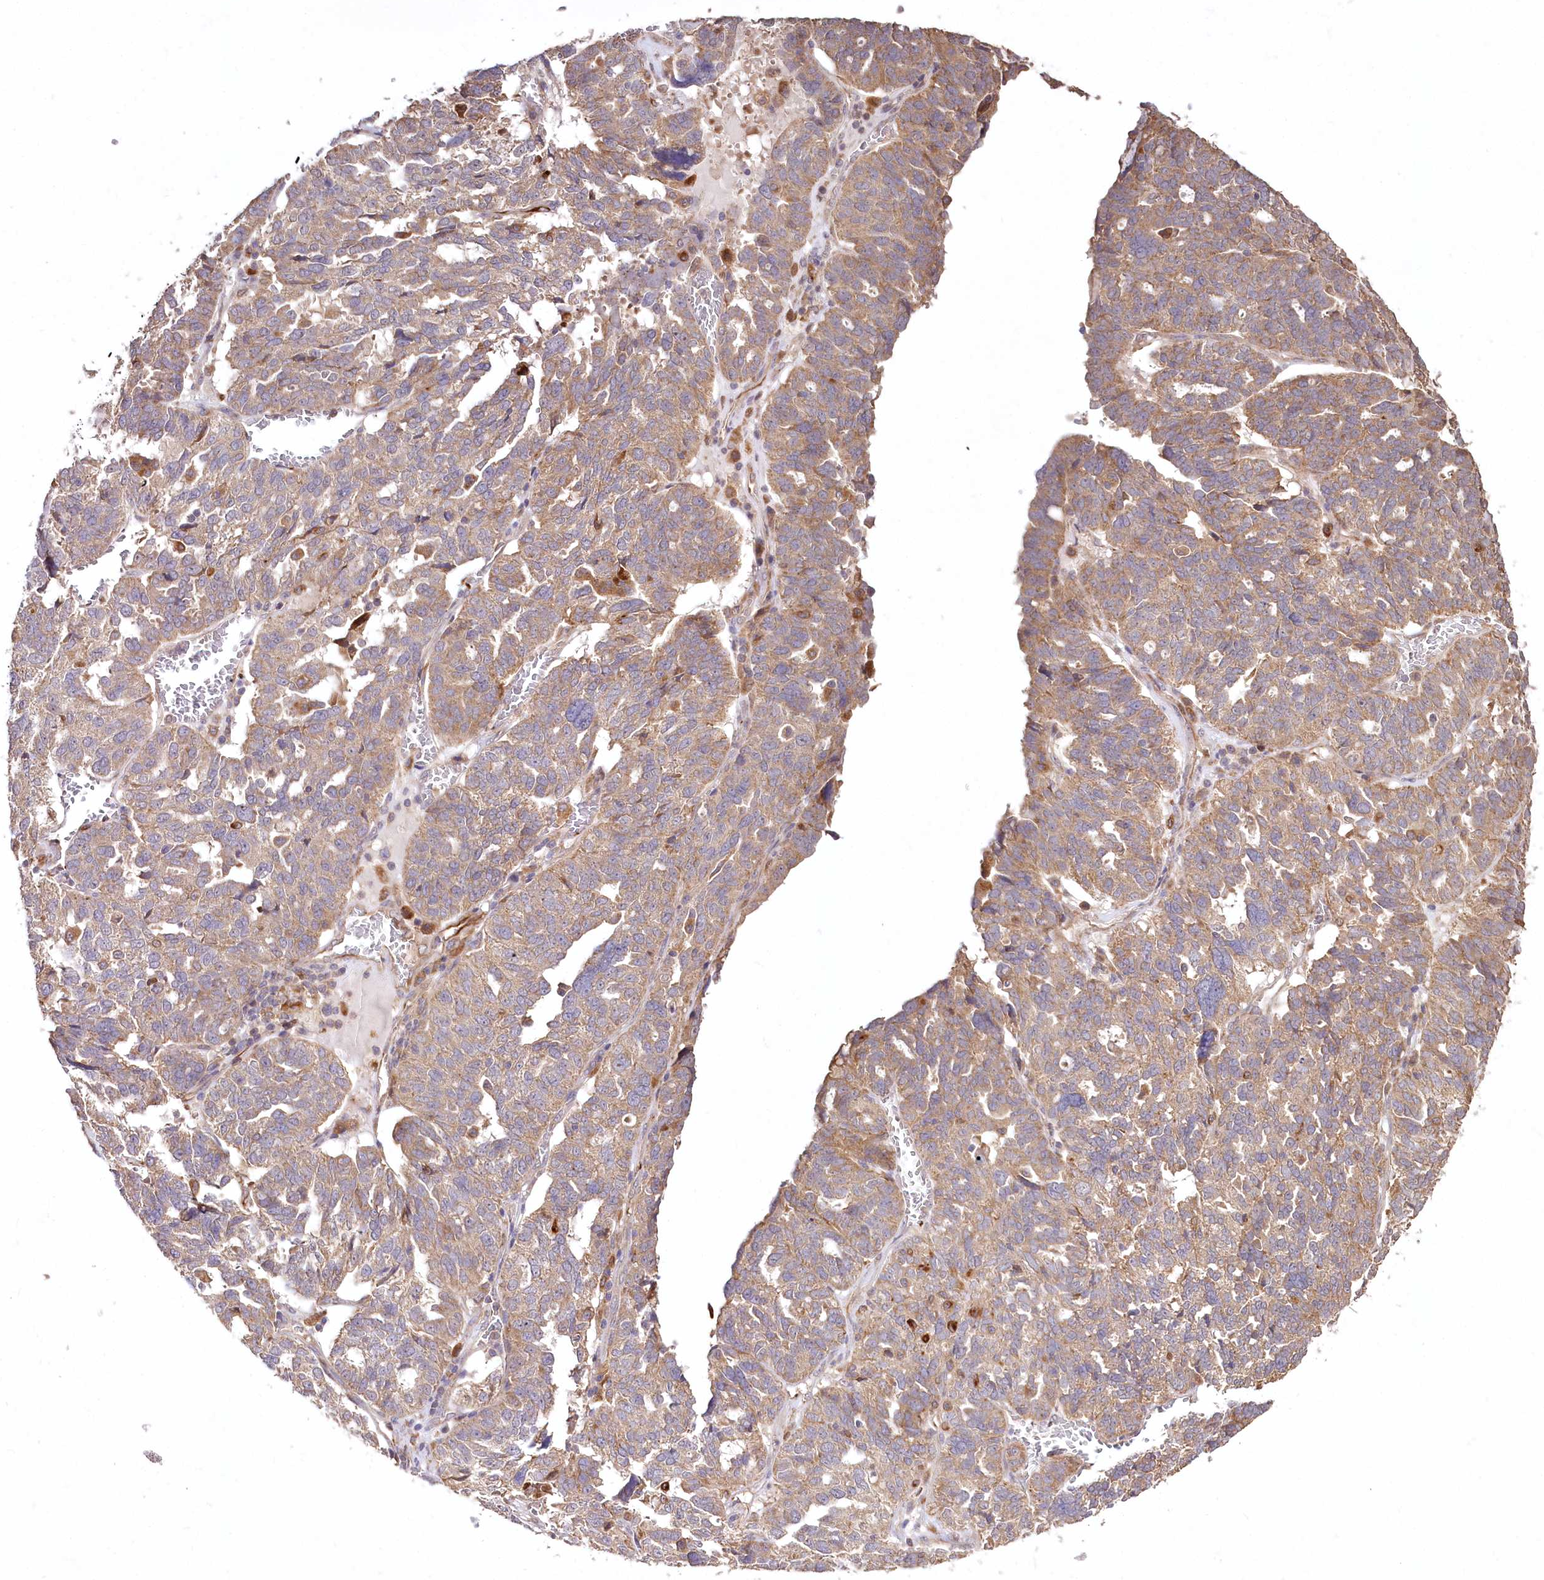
{"staining": {"intensity": "moderate", "quantity": ">75%", "location": "cytoplasmic/membranous"}, "tissue": "ovarian cancer", "cell_type": "Tumor cells", "image_type": "cancer", "snomed": [{"axis": "morphology", "description": "Cystadenocarcinoma, serous, NOS"}, {"axis": "topography", "description": "Ovary"}], "caption": "Protein expression analysis of human serous cystadenocarcinoma (ovarian) reveals moderate cytoplasmic/membranous positivity in about >75% of tumor cells. The staining was performed using DAB (3,3'-diaminobenzidine) to visualize the protein expression in brown, while the nuclei were stained in blue with hematoxylin (Magnification: 20x).", "gene": "DMXL1", "patient": {"sex": "female", "age": 59}}